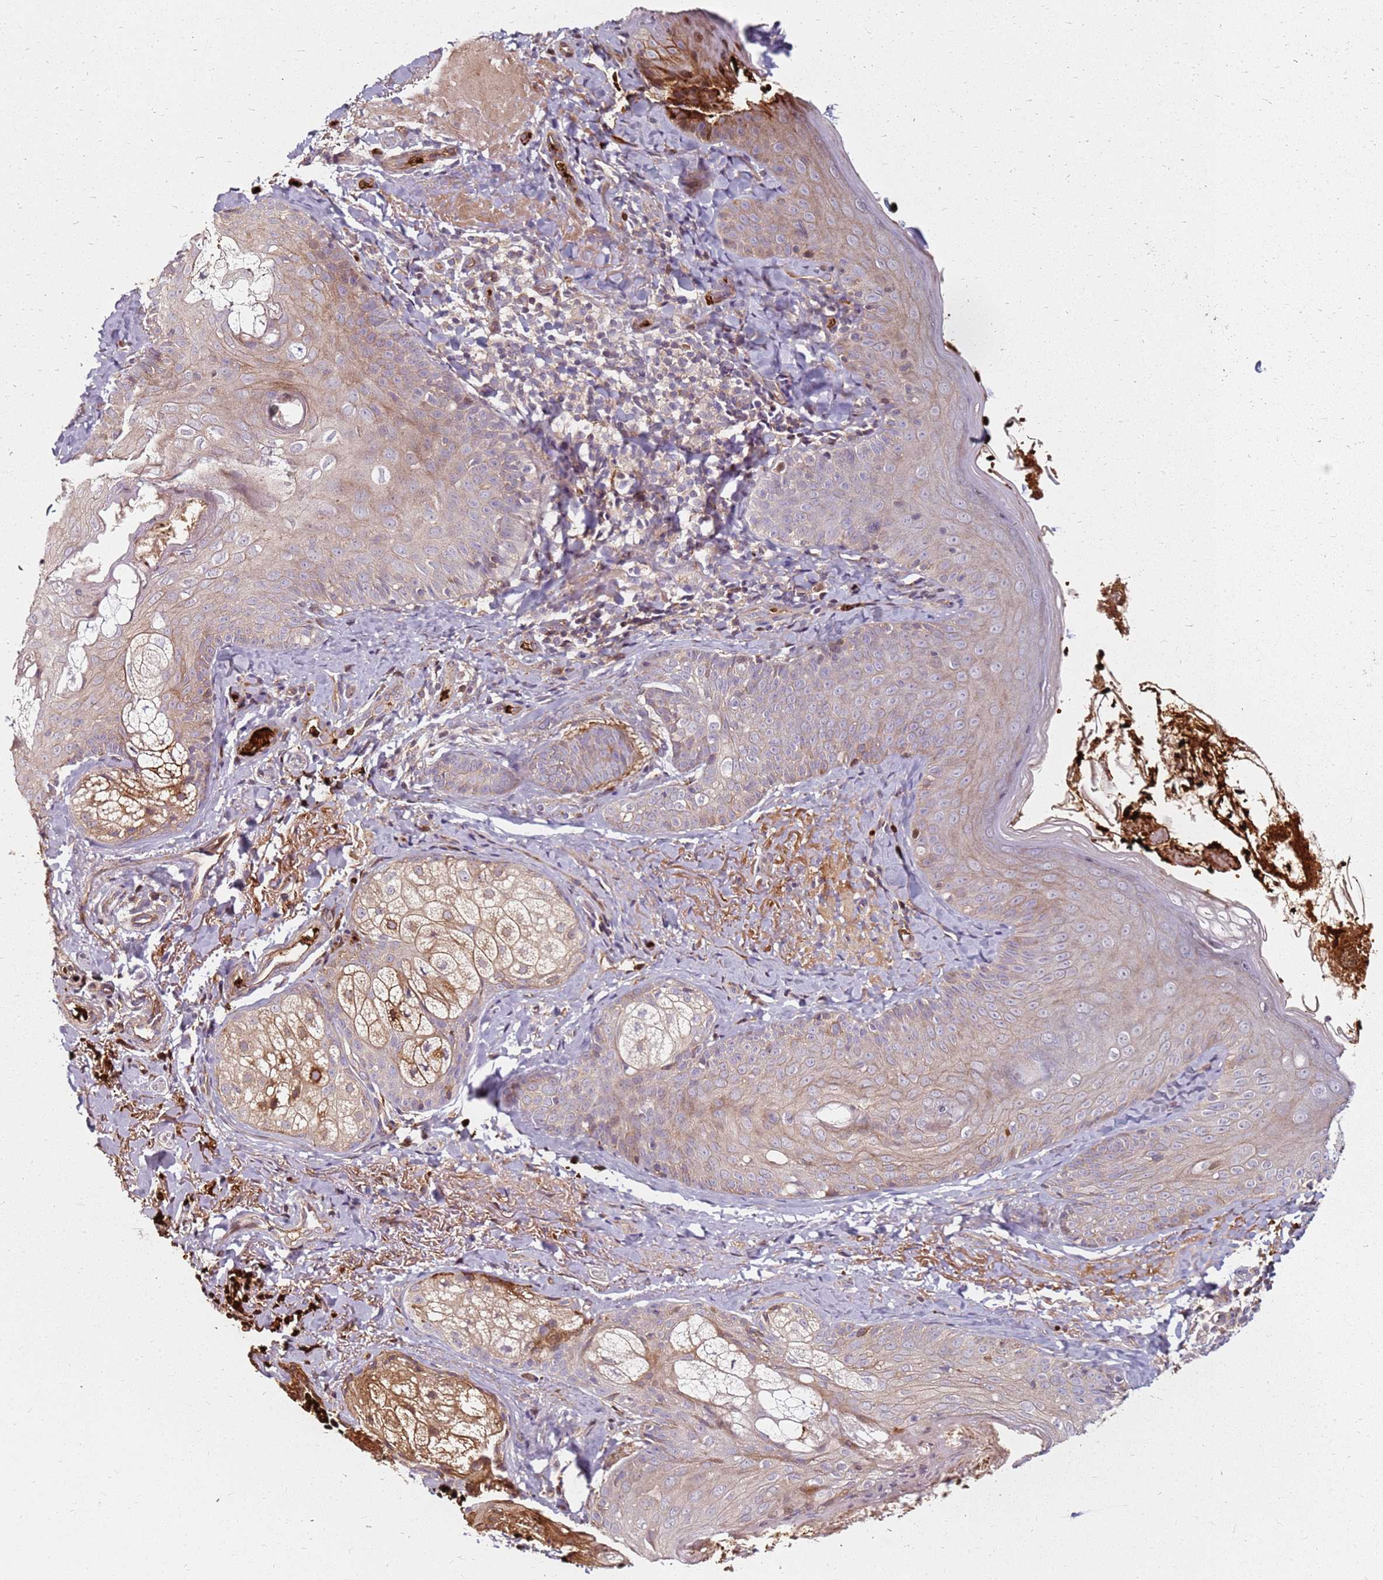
{"staining": {"intensity": "strong", "quantity": "<25%", "location": "nuclear"}, "tissue": "skin", "cell_type": "Fibroblasts", "image_type": "normal", "snomed": [{"axis": "morphology", "description": "Normal tissue, NOS"}, {"axis": "topography", "description": "Skin"}], "caption": "This histopathology image displays normal skin stained with immunohistochemistry (IHC) to label a protein in brown. The nuclear of fibroblasts show strong positivity for the protein. Nuclei are counter-stained blue.", "gene": "RNF11", "patient": {"sex": "male", "age": 57}}